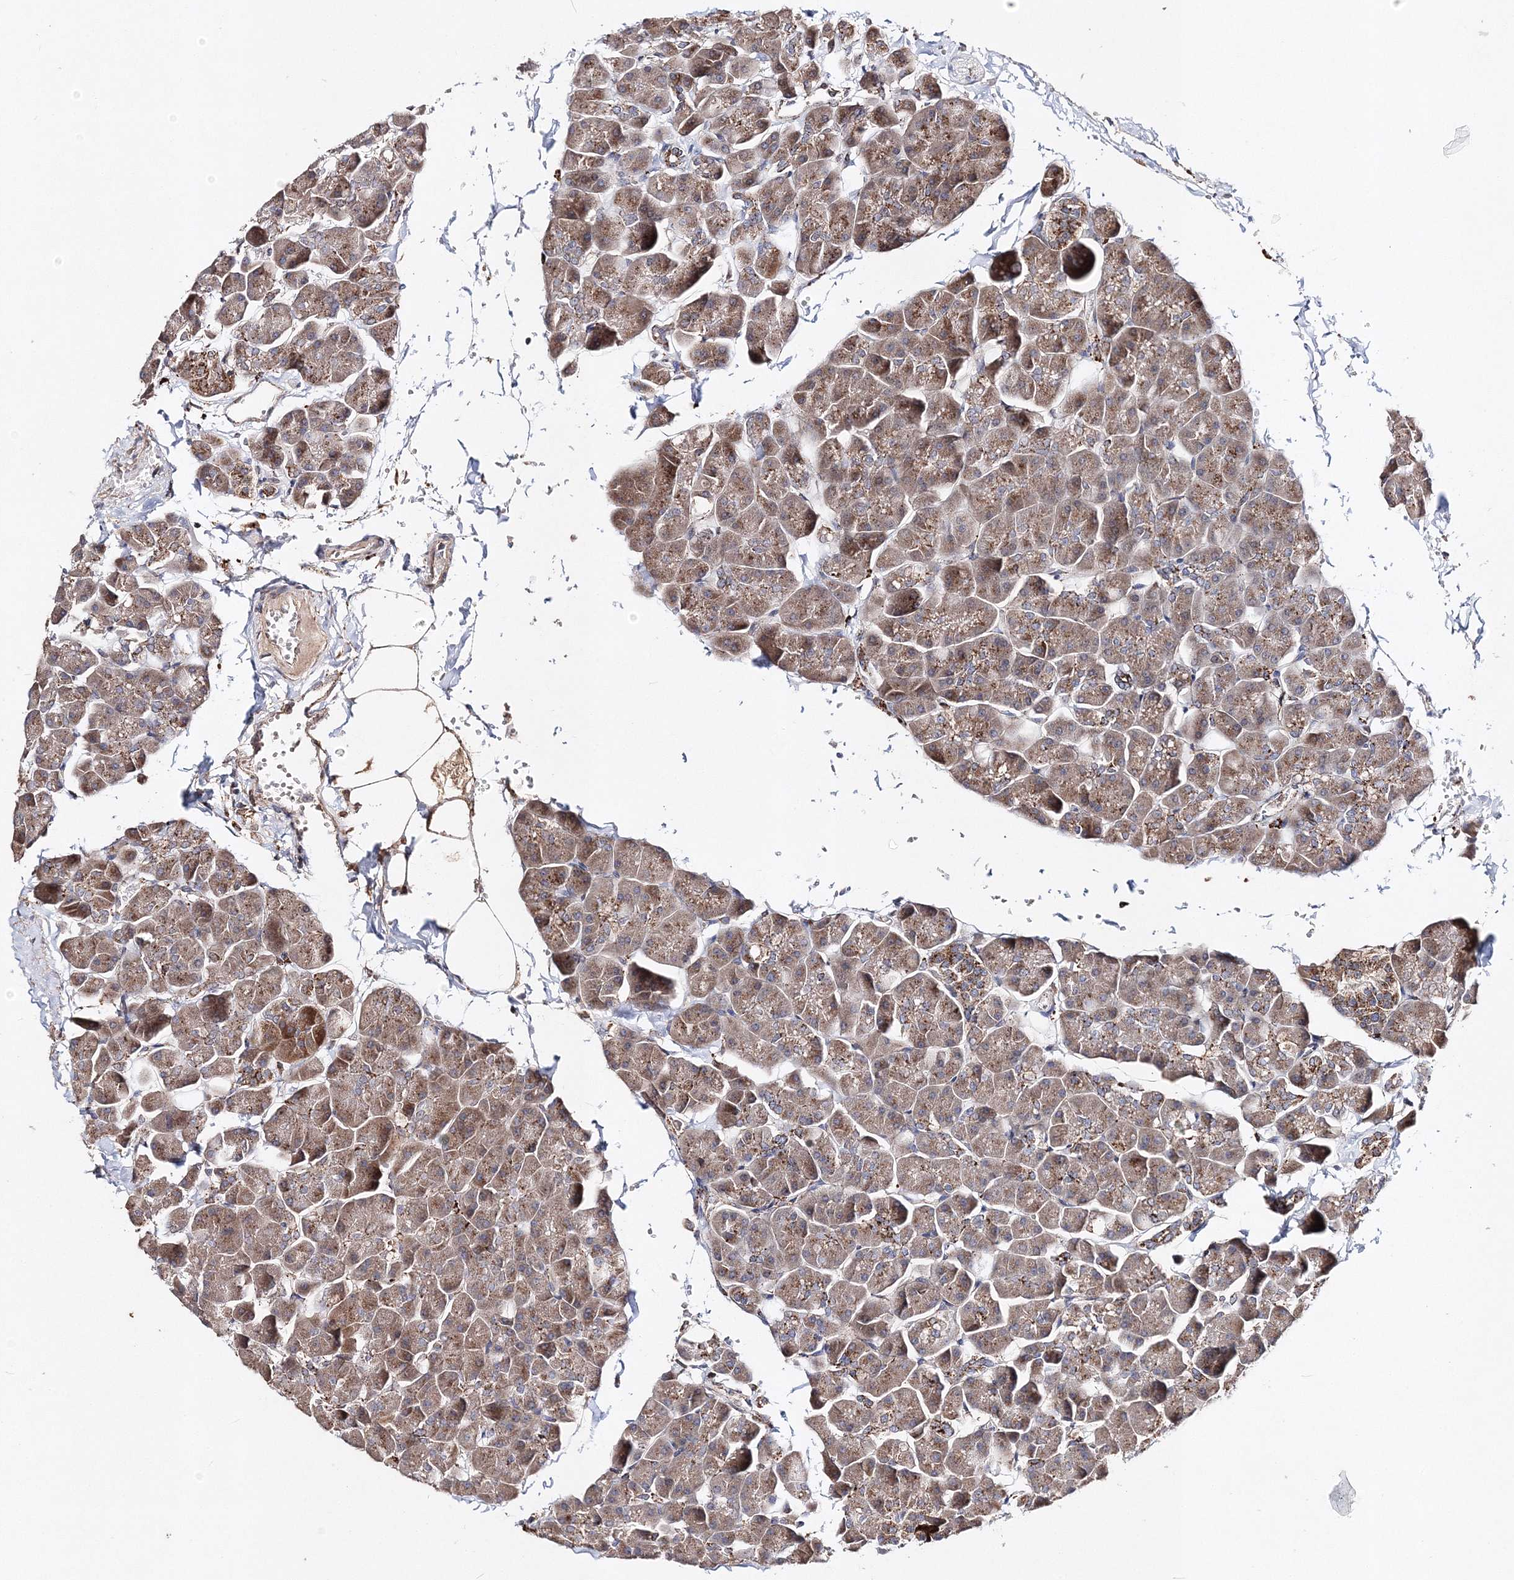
{"staining": {"intensity": "moderate", "quantity": ">75%", "location": "cytoplasmic/membranous"}, "tissue": "pancreas", "cell_type": "Exocrine glandular cells", "image_type": "normal", "snomed": [{"axis": "morphology", "description": "Normal tissue, NOS"}, {"axis": "topography", "description": "Pancreas"}], "caption": "IHC photomicrograph of normal human pancreas stained for a protein (brown), which shows medium levels of moderate cytoplasmic/membranous expression in approximately >75% of exocrine glandular cells.", "gene": "C3orf38", "patient": {"sex": "male", "age": 35}}